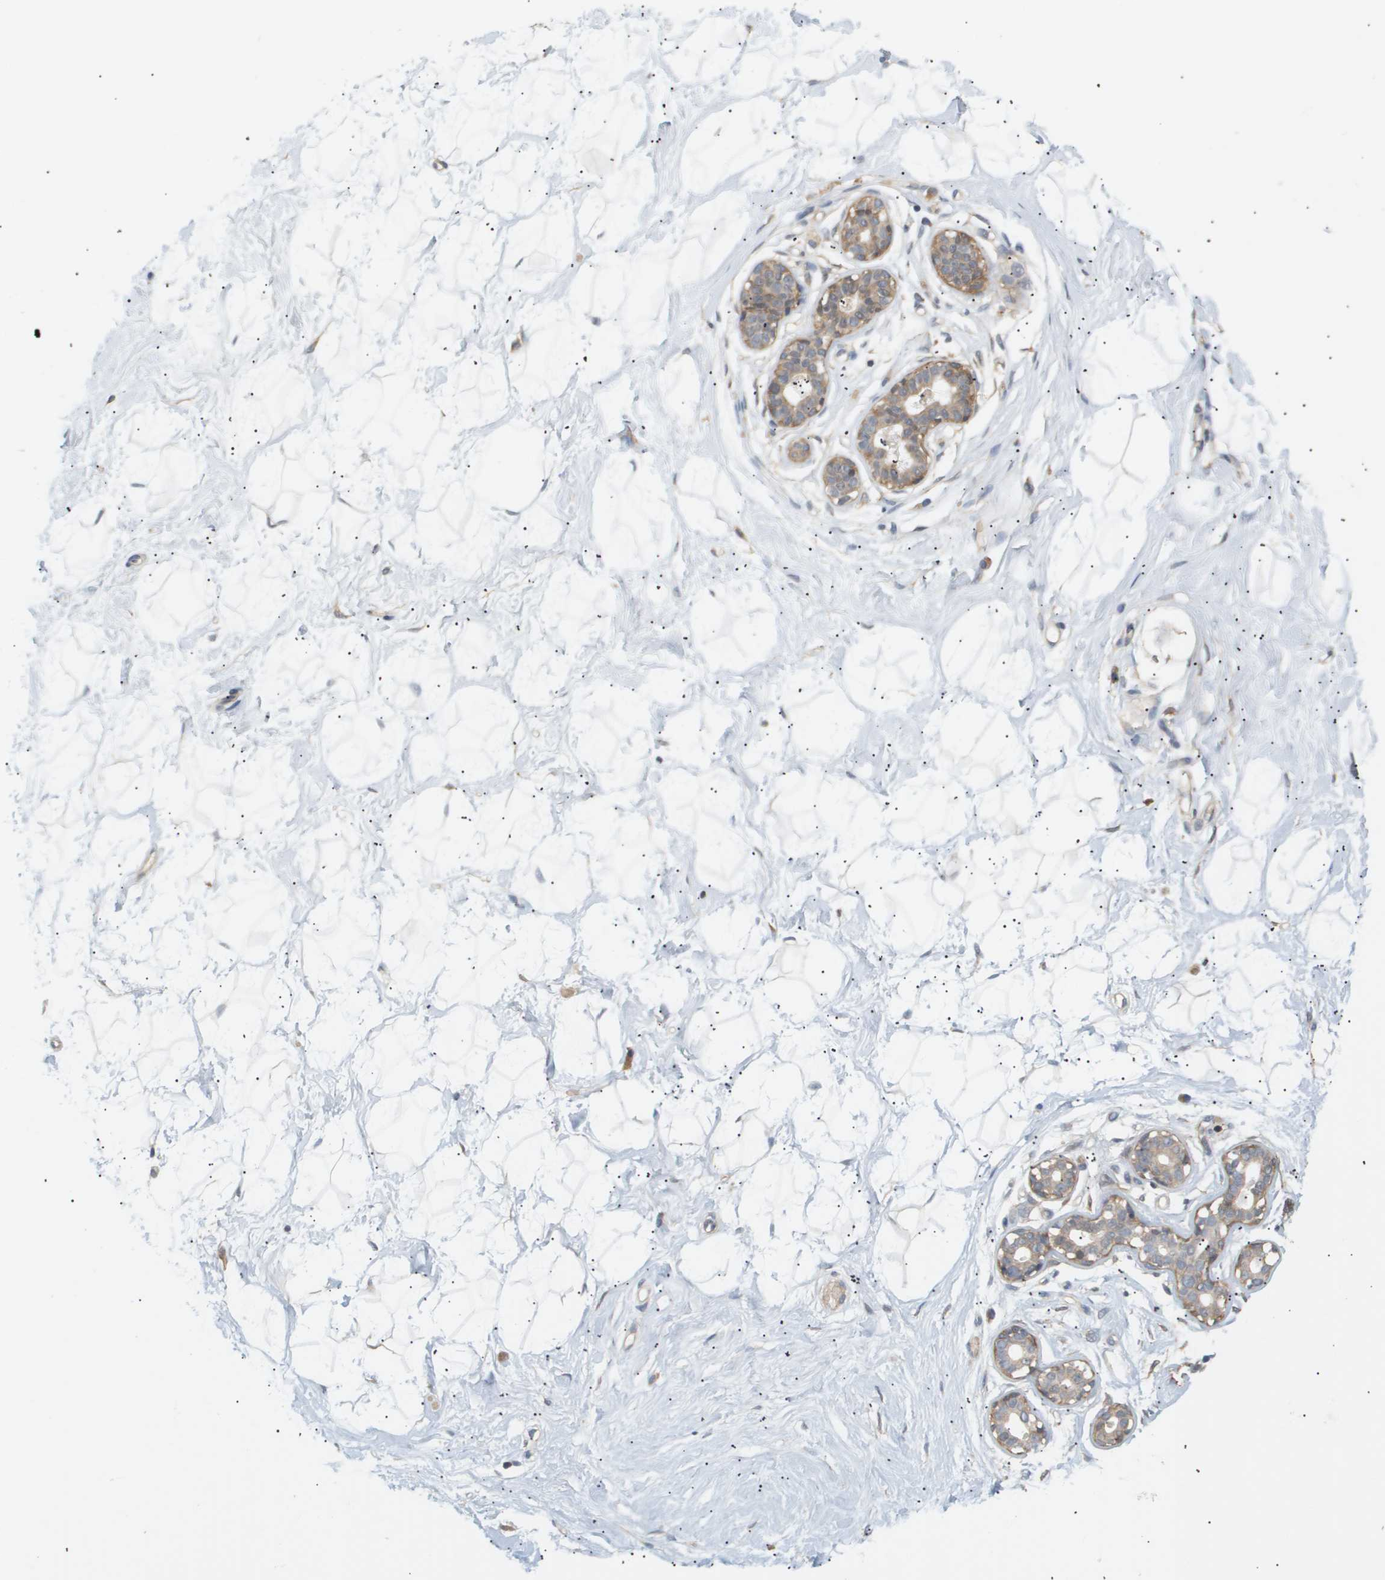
{"staining": {"intensity": "negative", "quantity": "none", "location": "none"}, "tissue": "breast", "cell_type": "Adipocytes", "image_type": "normal", "snomed": [{"axis": "morphology", "description": "Normal tissue, NOS"}, {"axis": "topography", "description": "Breast"}], "caption": "Photomicrograph shows no significant protein staining in adipocytes of benign breast.", "gene": "CORO2B", "patient": {"sex": "female", "age": 23}}